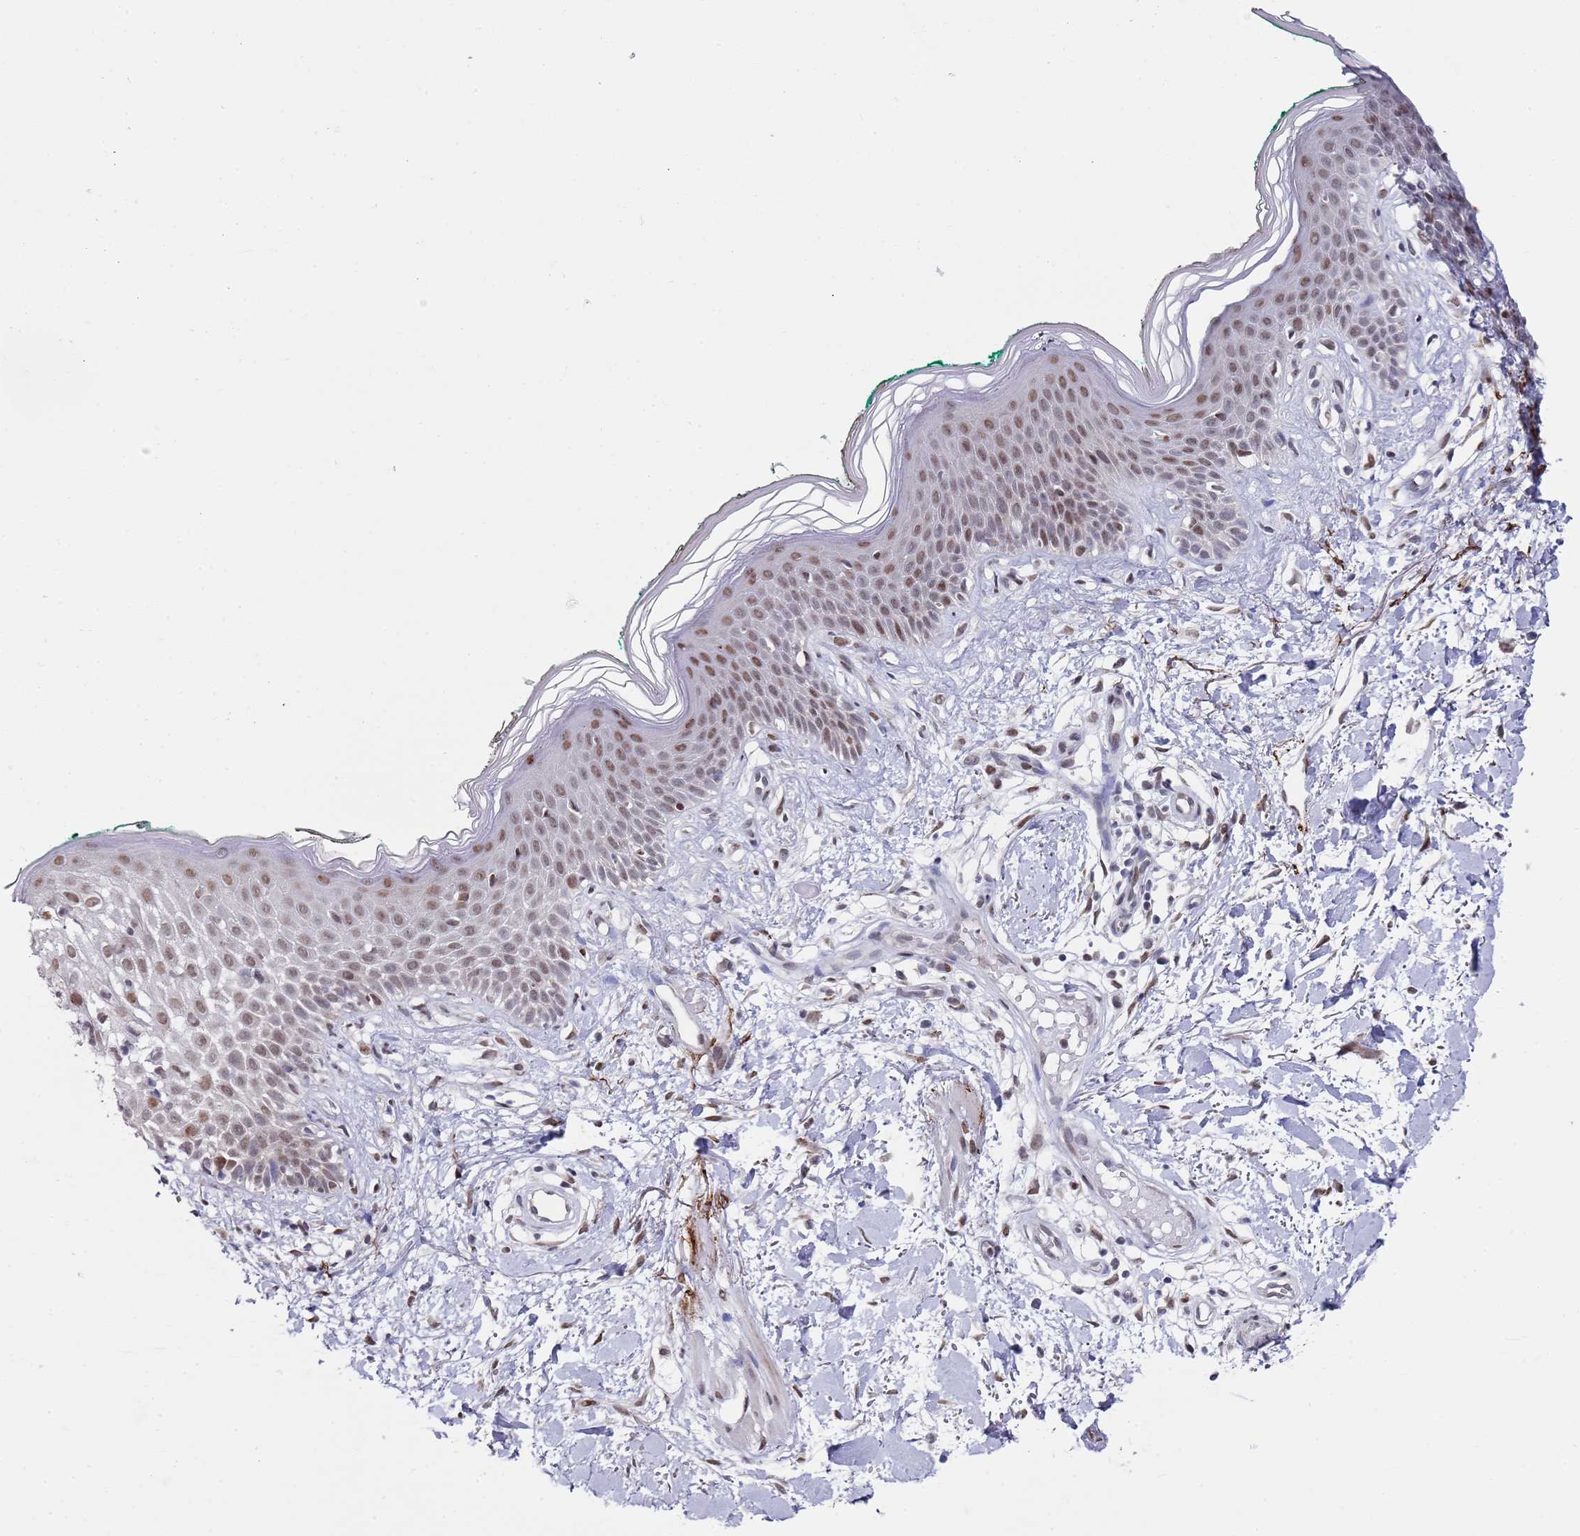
{"staining": {"intensity": "moderate", "quantity": ">75%", "location": "nuclear"}, "tissue": "skin", "cell_type": "Fibroblasts", "image_type": "normal", "snomed": [{"axis": "morphology", "description": "Normal tissue, NOS"}, {"axis": "morphology", "description": "Malignant melanoma, NOS"}, {"axis": "topography", "description": "Skin"}], "caption": "An IHC photomicrograph of unremarkable tissue is shown. Protein staining in brown shows moderate nuclear positivity in skin within fibroblasts. Immunohistochemistry stains the protein of interest in brown and the nuclei are stained blue.", "gene": "COPS6", "patient": {"sex": "male", "age": 62}}